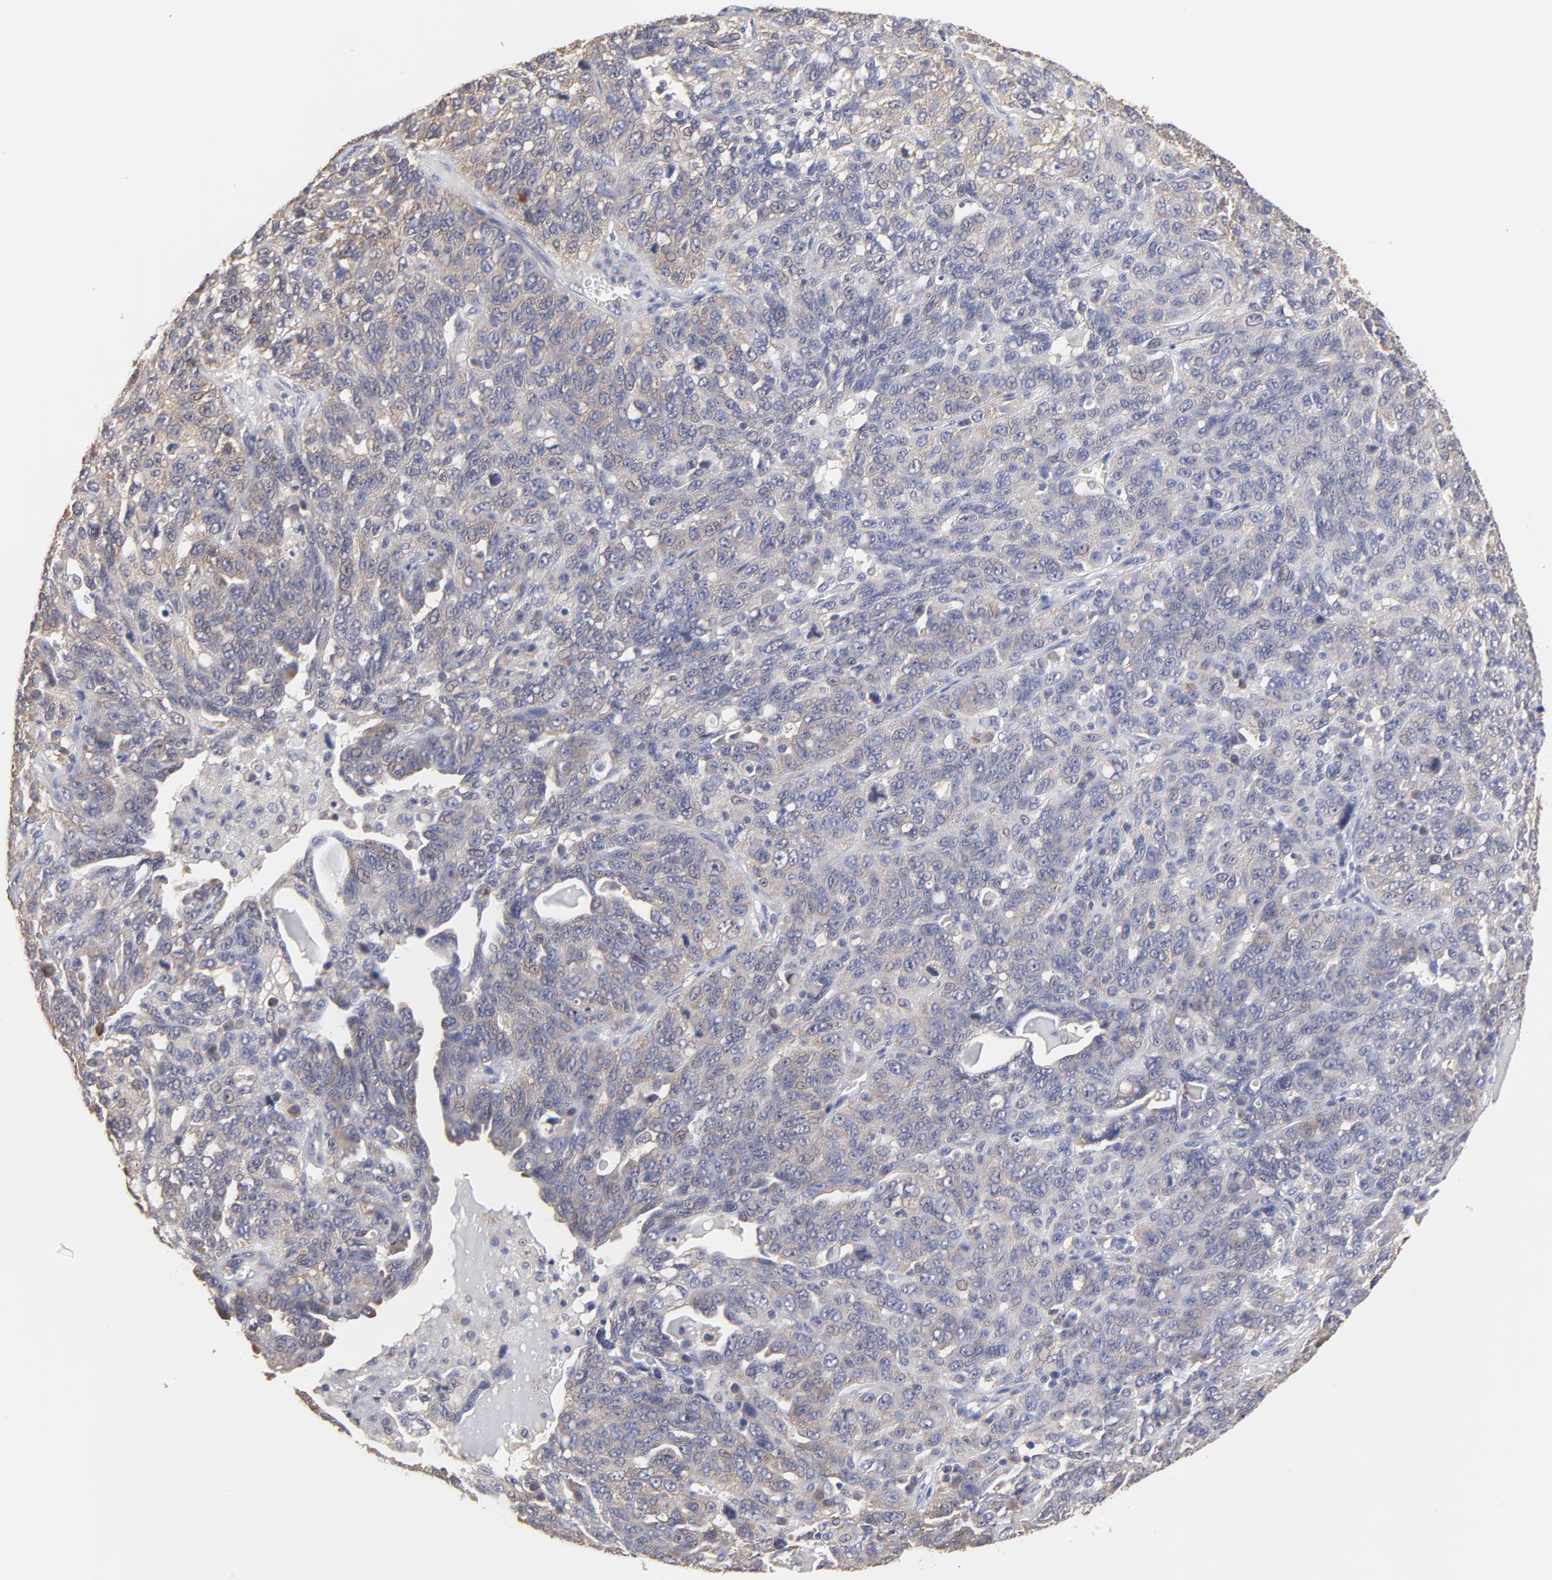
{"staining": {"intensity": "weak", "quantity": "<25%", "location": "cytoplasmic/membranous"}, "tissue": "ovarian cancer", "cell_type": "Tumor cells", "image_type": "cancer", "snomed": [{"axis": "morphology", "description": "Cystadenocarcinoma, serous, NOS"}, {"axis": "topography", "description": "Ovary"}], "caption": "Immunohistochemistry photomicrograph of neoplastic tissue: serous cystadenocarcinoma (ovarian) stained with DAB shows no significant protein staining in tumor cells. The staining is performed using DAB (3,3'-diaminobenzidine) brown chromogen with nuclei counter-stained in using hematoxylin.", "gene": "CCT2", "patient": {"sex": "female", "age": 71}}